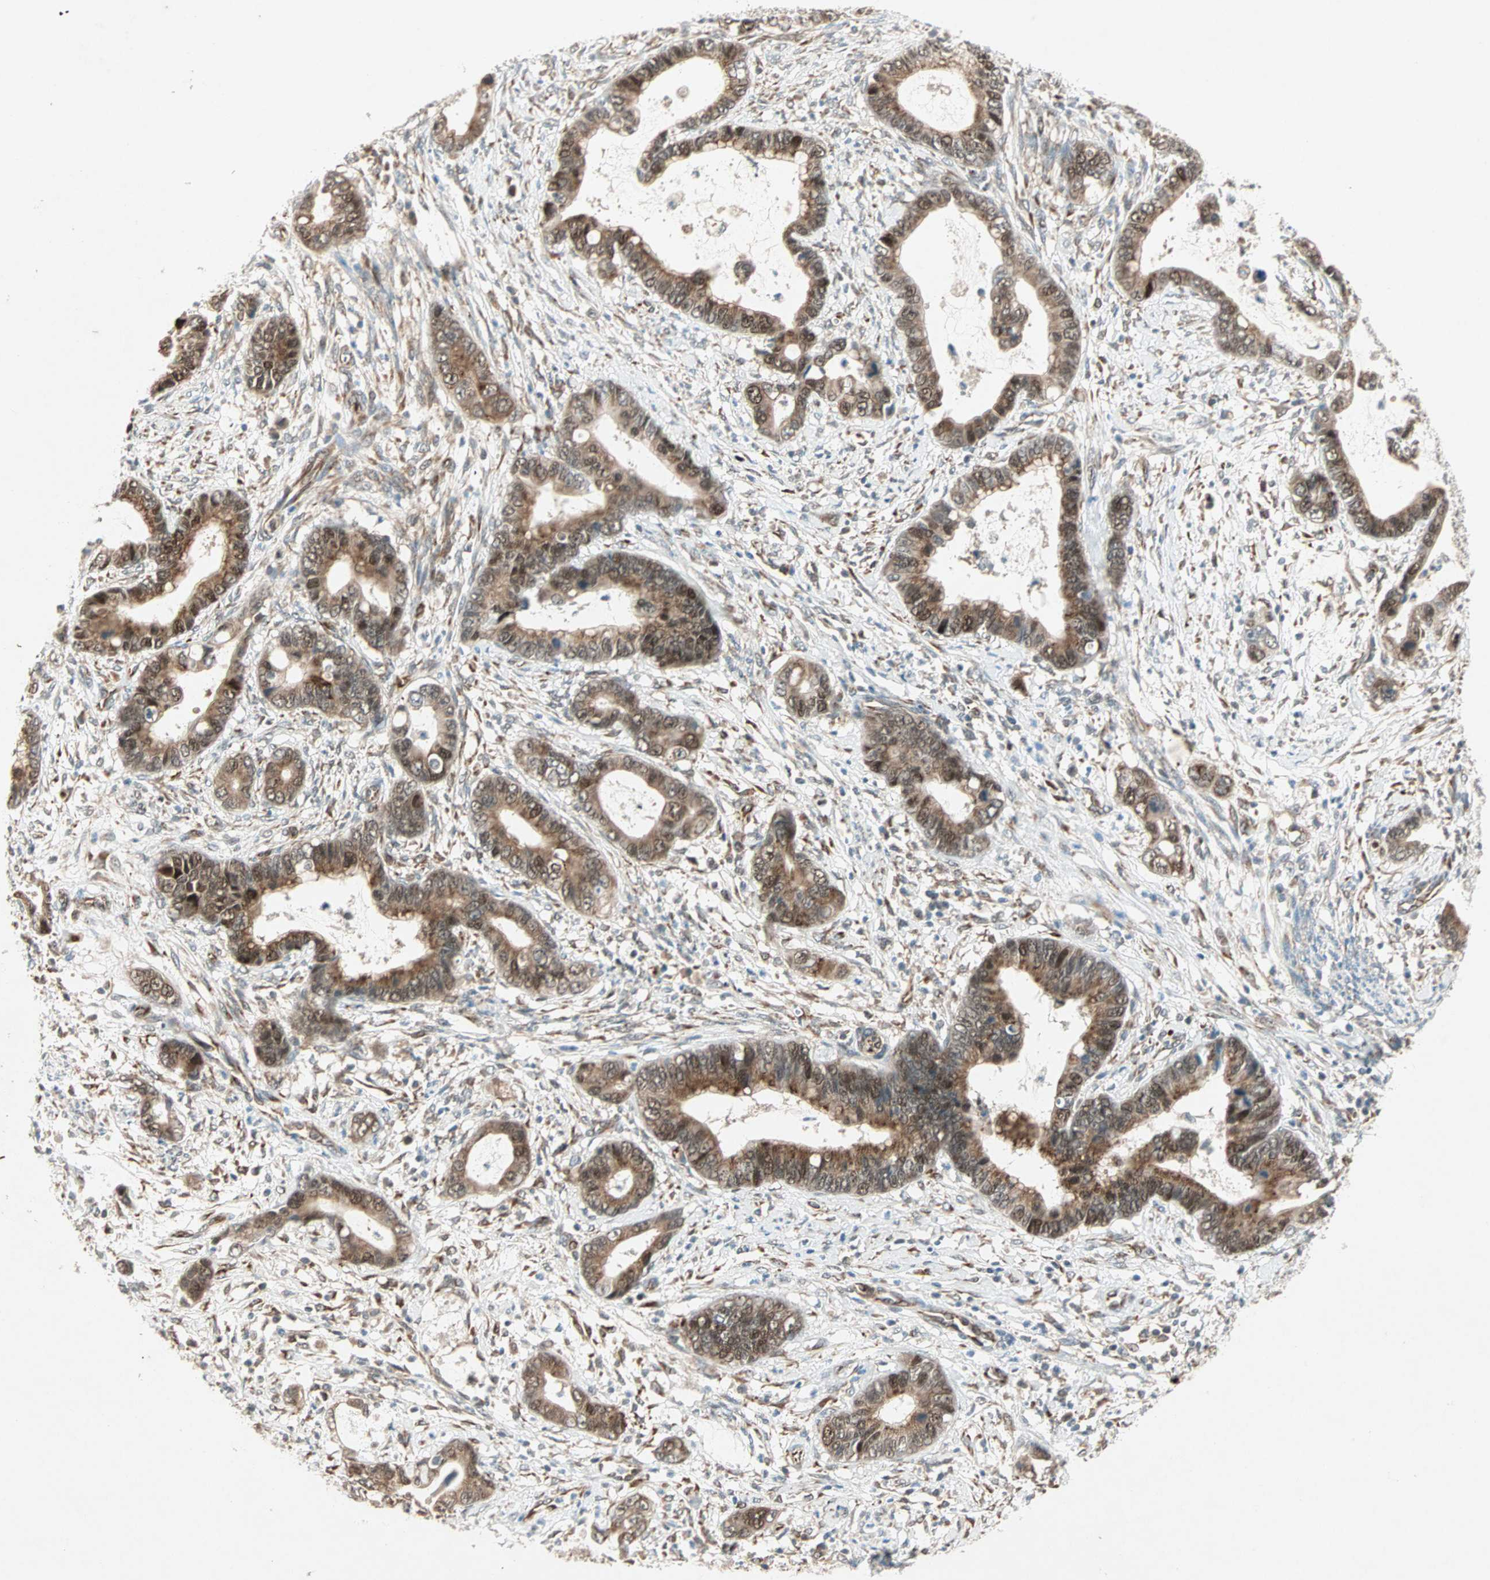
{"staining": {"intensity": "moderate", "quantity": ">75%", "location": "cytoplasmic/membranous,nuclear"}, "tissue": "cervical cancer", "cell_type": "Tumor cells", "image_type": "cancer", "snomed": [{"axis": "morphology", "description": "Adenocarcinoma, NOS"}, {"axis": "topography", "description": "Cervix"}], "caption": "Approximately >75% of tumor cells in human adenocarcinoma (cervical) reveal moderate cytoplasmic/membranous and nuclear protein expression as visualized by brown immunohistochemical staining.", "gene": "ZNF37A", "patient": {"sex": "female", "age": 44}}